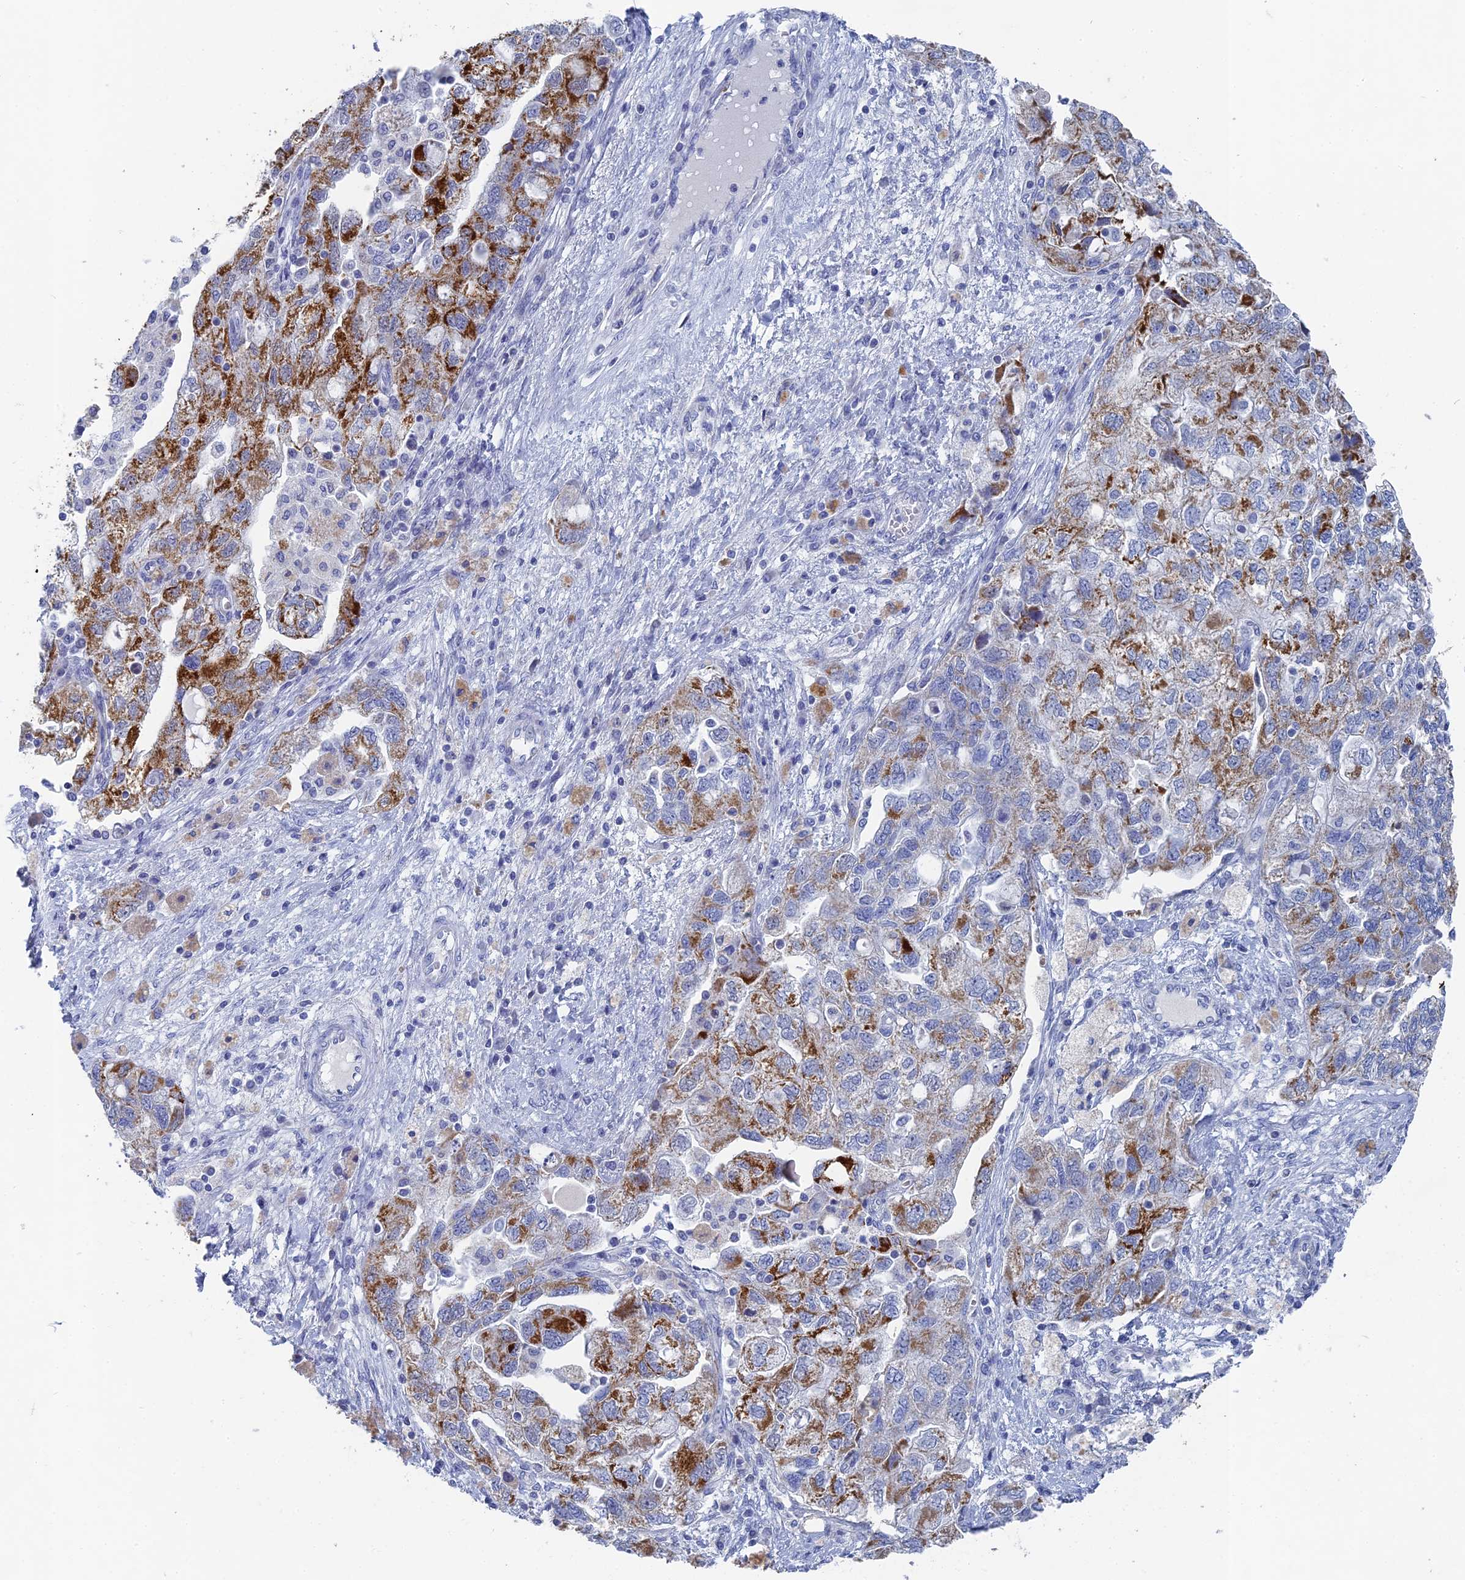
{"staining": {"intensity": "strong", "quantity": "25%-75%", "location": "cytoplasmic/membranous"}, "tissue": "ovarian cancer", "cell_type": "Tumor cells", "image_type": "cancer", "snomed": [{"axis": "morphology", "description": "Carcinoma, NOS"}, {"axis": "morphology", "description": "Cystadenocarcinoma, serous, NOS"}, {"axis": "topography", "description": "Ovary"}], "caption": "Ovarian cancer stained with a brown dye reveals strong cytoplasmic/membranous positive staining in about 25%-75% of tumor cells.", "gene": "HIGD1A", "patient": {"sex": "female", "age": 69}}